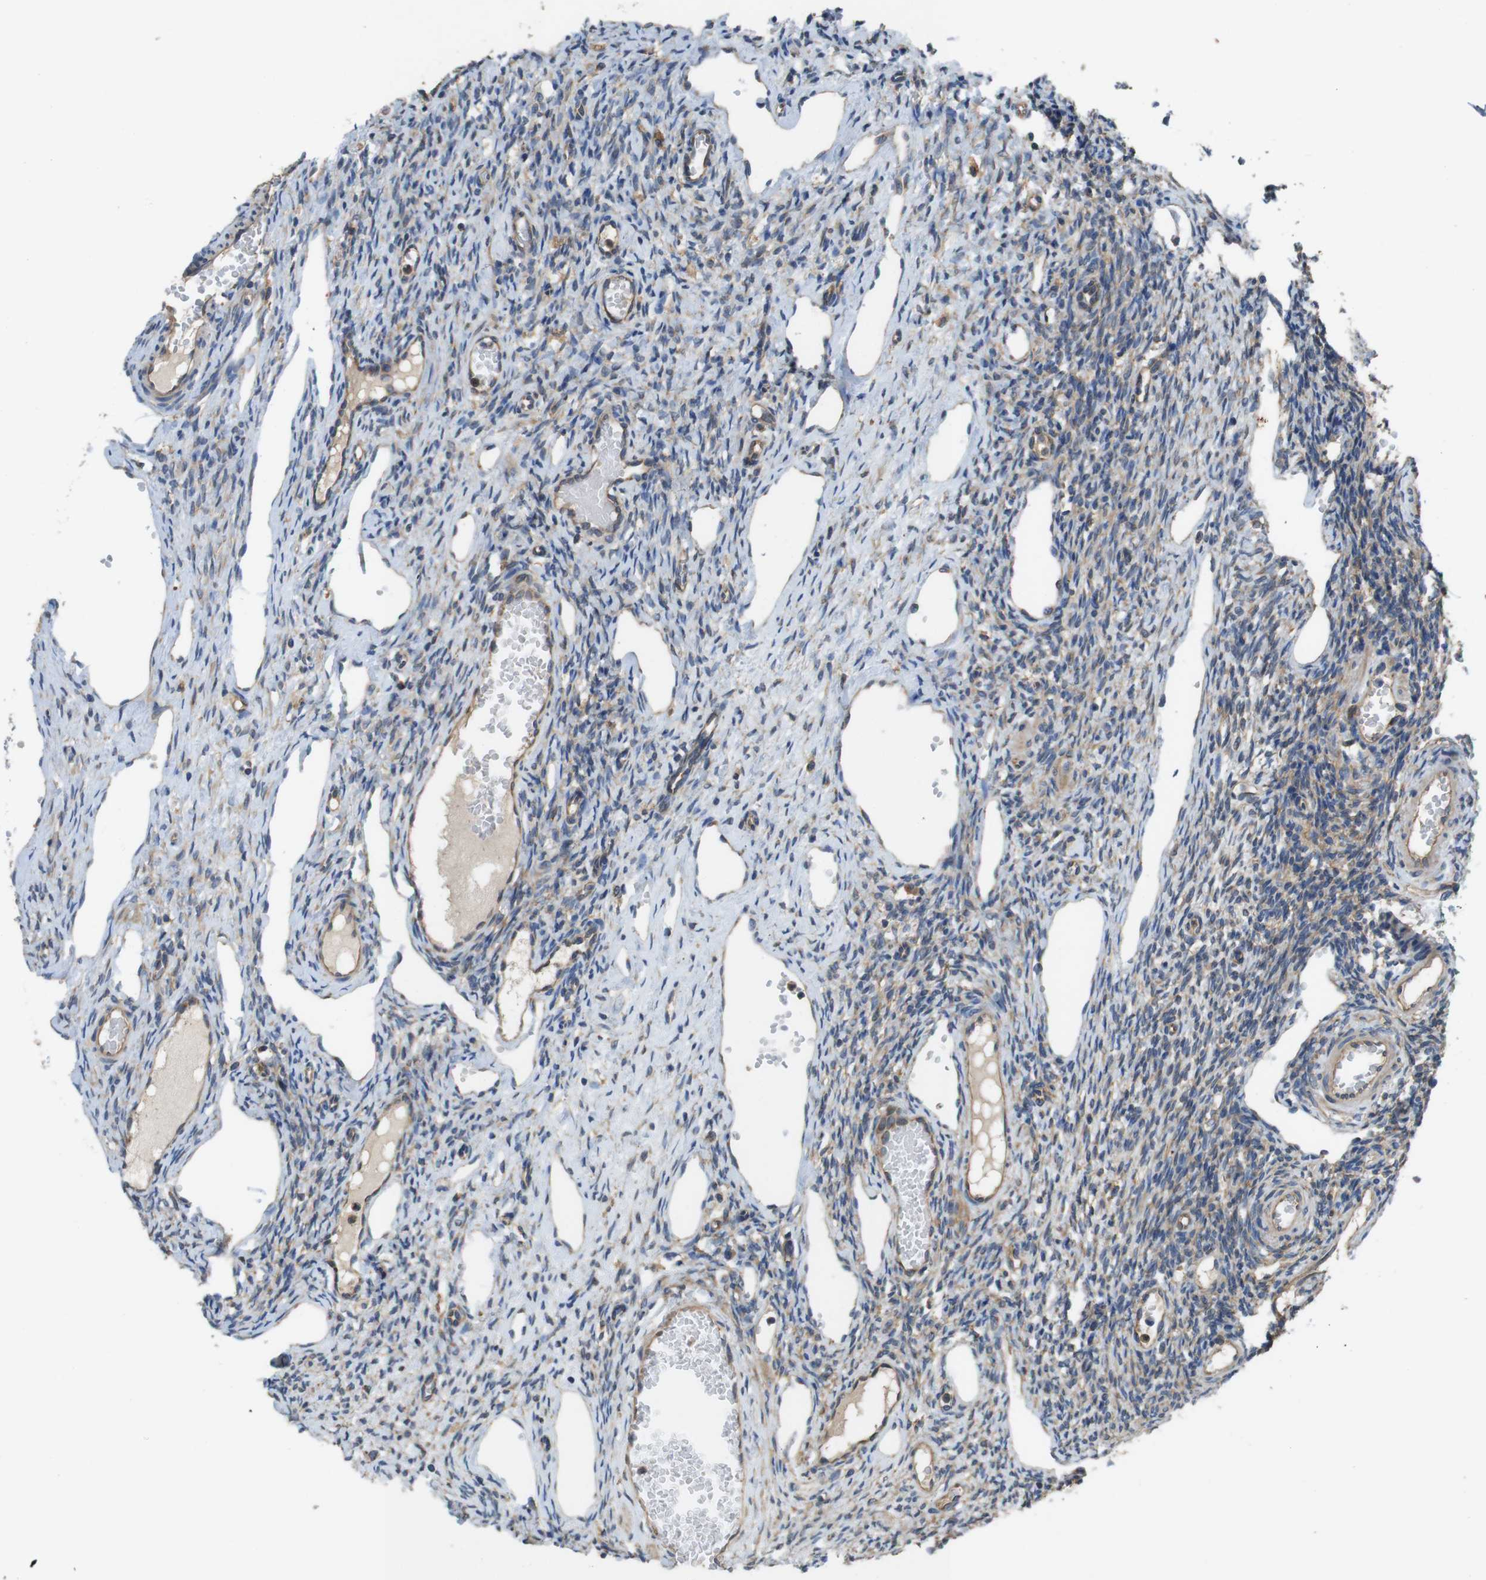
{"staining": {"intensity": "moderate", "quantity": "25%-75%", "location": "cytoplasmic/membranous"}, "tissue": "ovary", "cell_type": "Ovarian stroma cells", "image_type": "normal", "snomed": [{"axis": "morphology", "description": "Normal tissue, NOS"}, {"axis": "topography", "description": "Ovary"}], "caption": "The photomicrograph shows a brown stain indicating the presence of a protein in the cytoplasmic/membranous of ovarian stroma cells in ovary. The protein is stained brown, and the nuclei are stained in blue (DAB (3,3'-diaminobenzidine) IHC with brightfield microscopy, high magnification).", "gene": "DCTN1", "patient": {"sex": "female", "age": 33}}